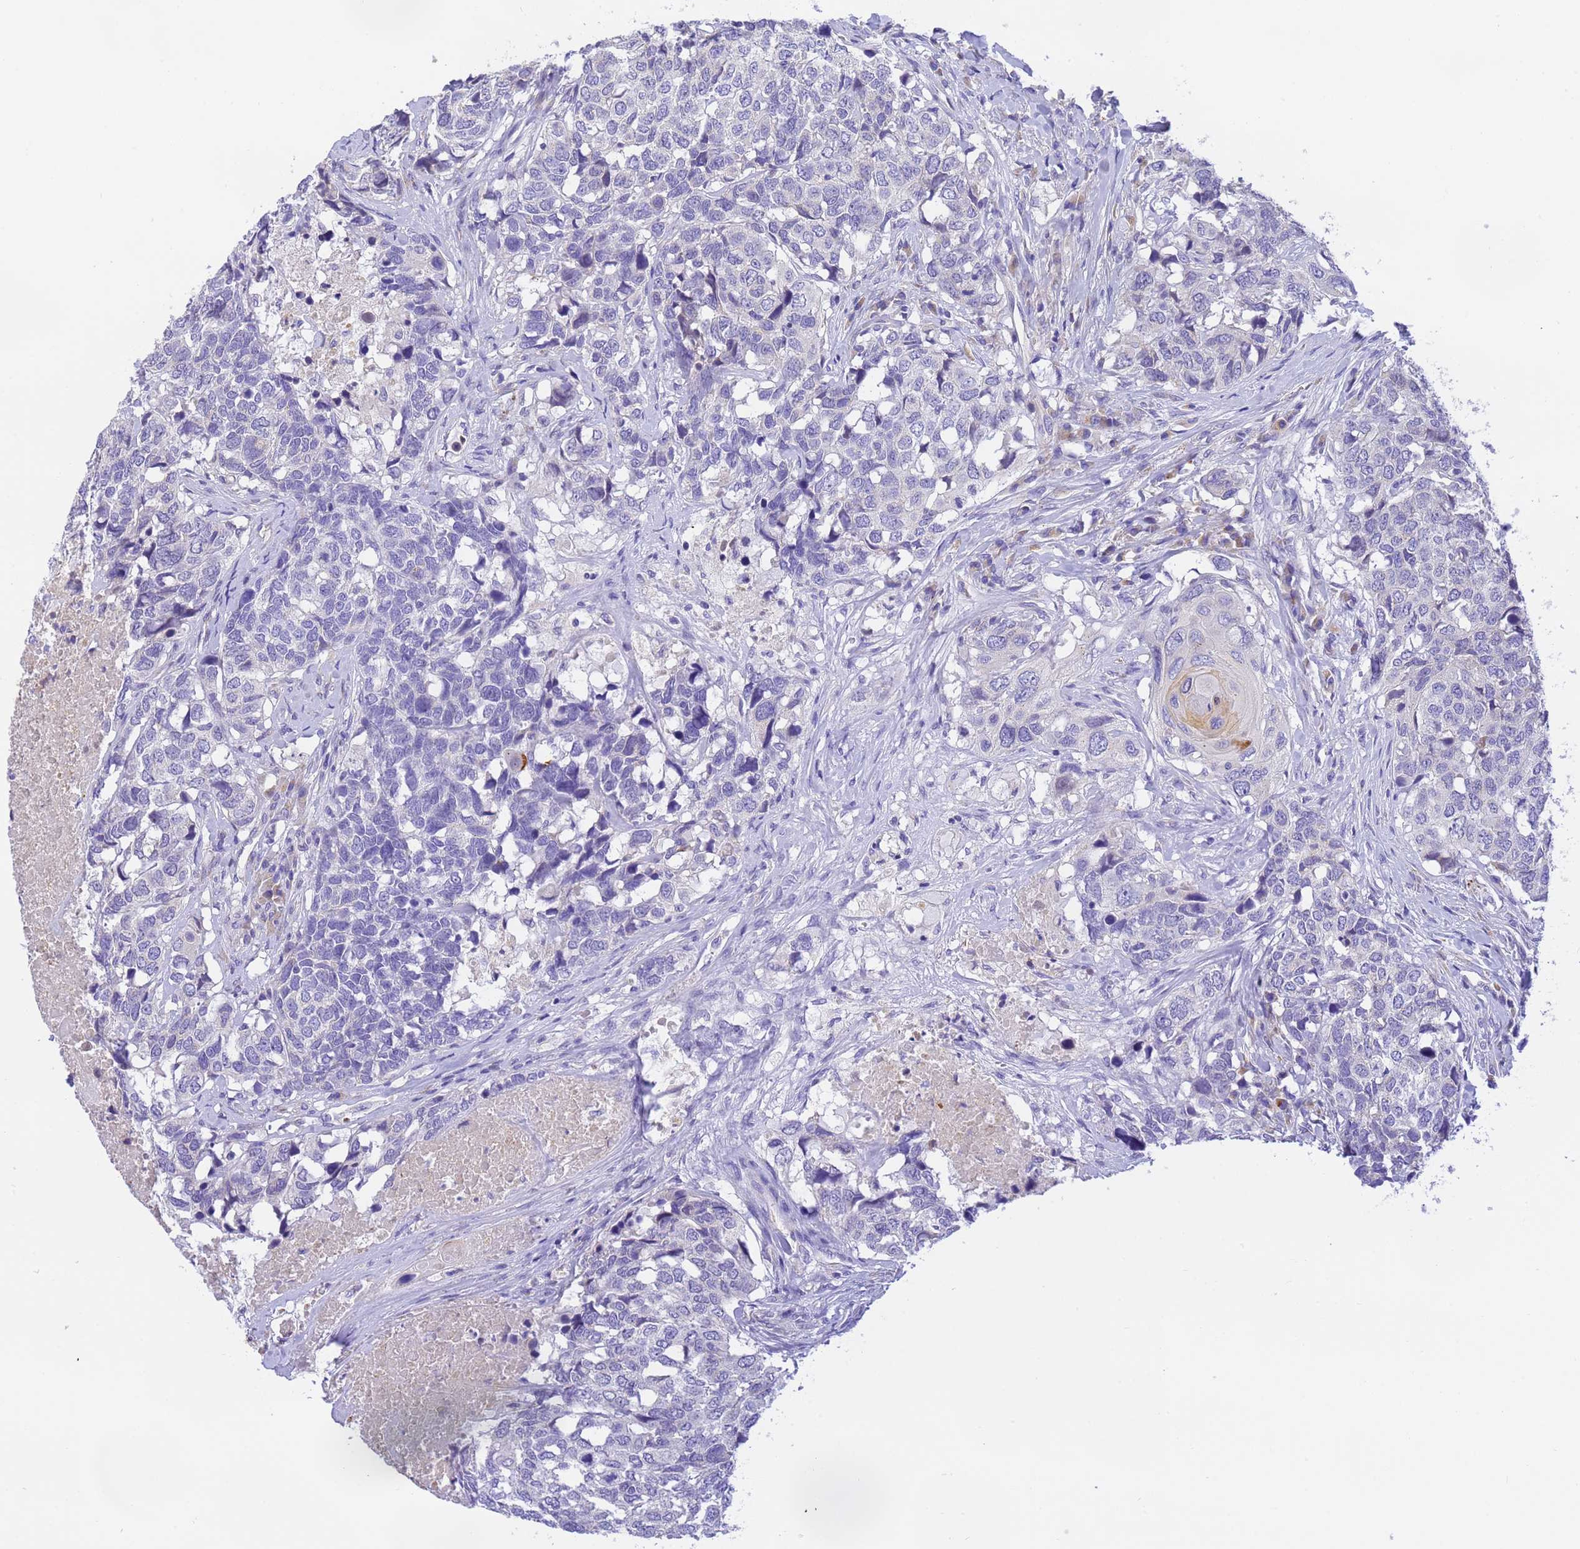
{"staining": {"intensity": "negative", "quantity": "none", "location": "none"}, "tissue": "head and neck cancer", "cell_type": "Tumor cells", "image_type": "cancer", "snomed": [{"axis": "morphology", "description": "Squamous cell carcinoma, NOS"}, {"axis": "topography", "description": "Head-Neck"}], "caption": "DAB immunohistochemical staining of squamous cell carcinoma (head and neck) shows no significant staining in tumor cells. (DAB immunohistochemistry (IHC) visualized using brightfield microscopy, high magnification).", "gene": "RHBDD3", "patient": {"sex": "male", "age": 66}}